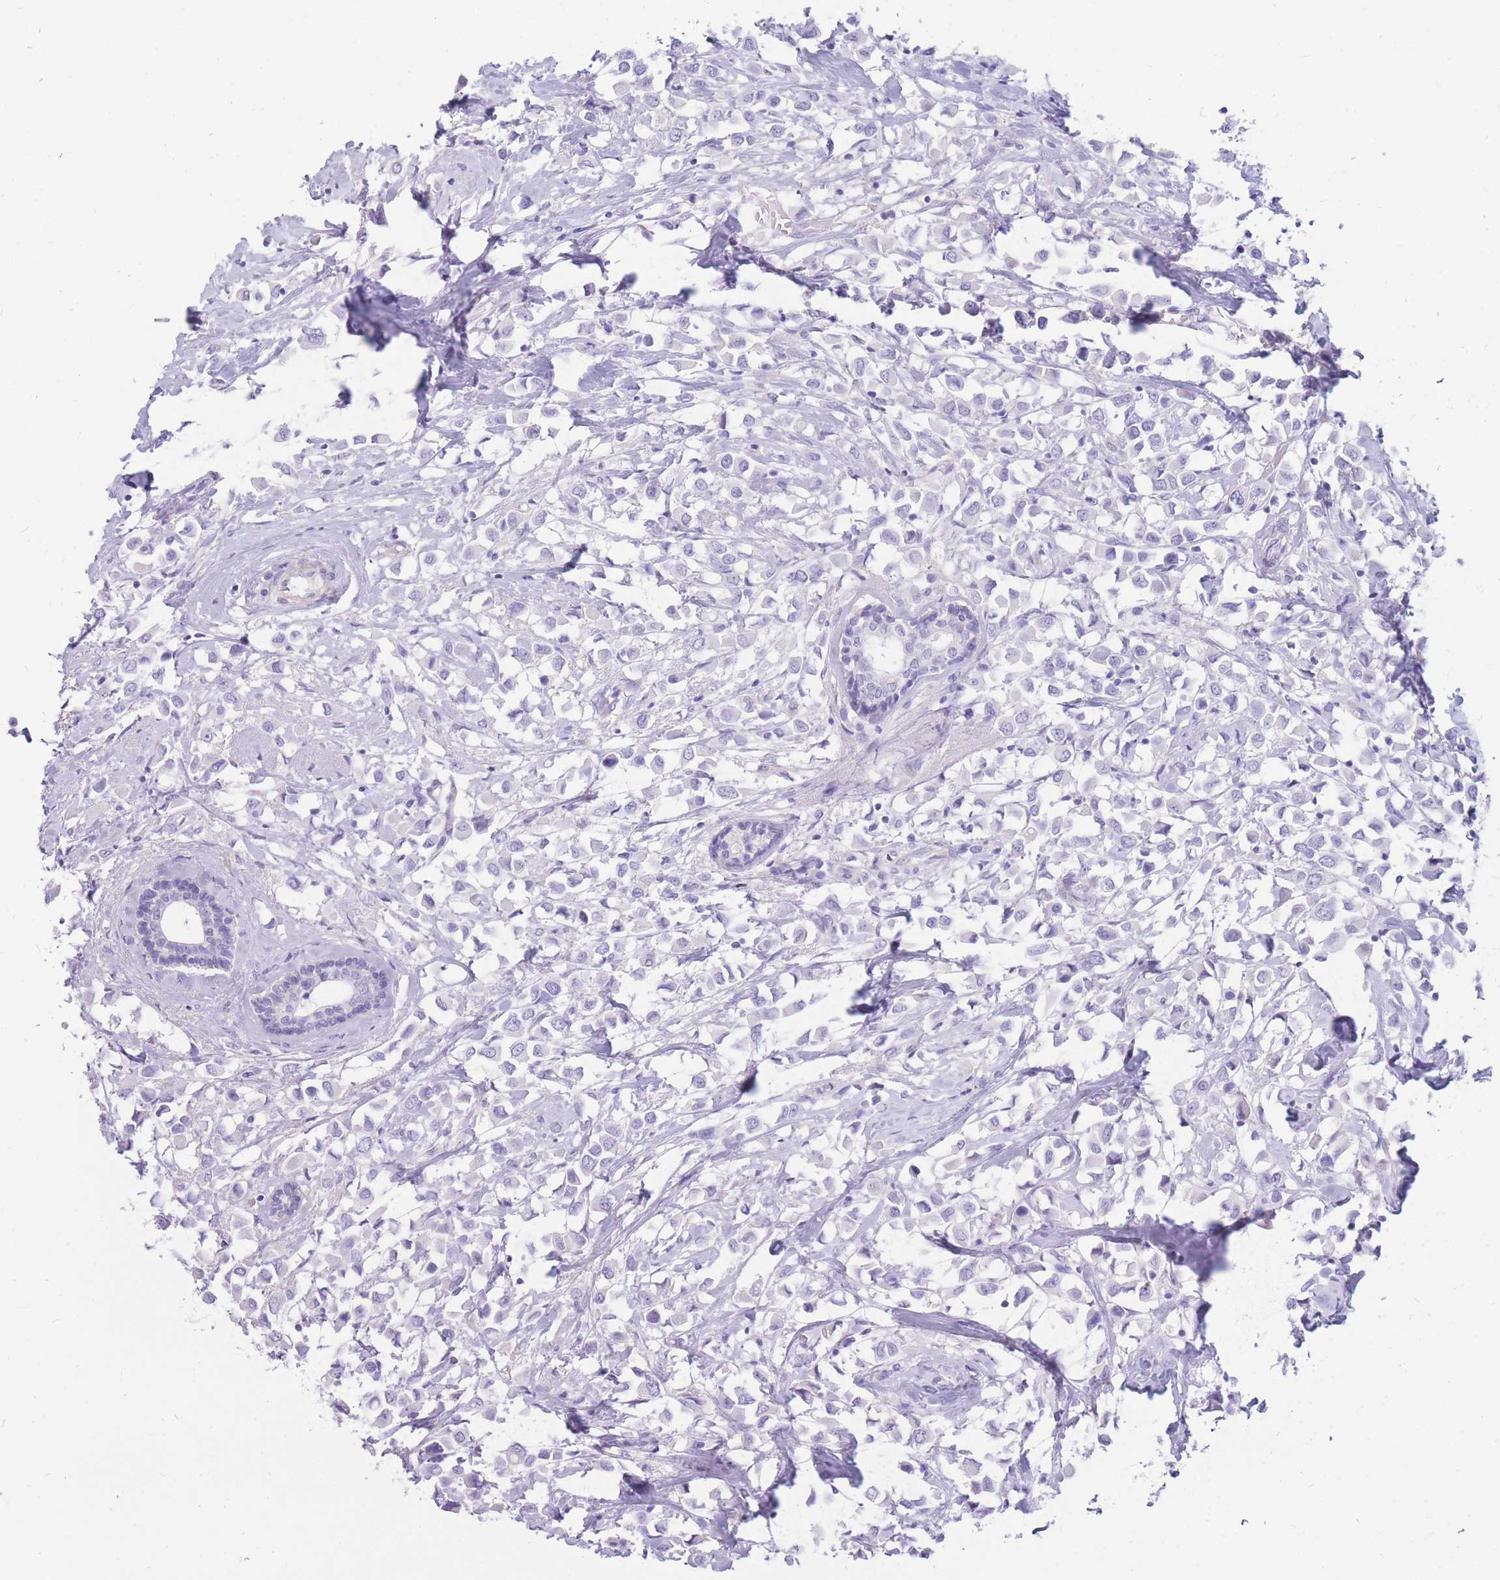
{"staining": {"intensity": "negative", "quantity": "none", "location": "none"}, "tissue": "breast cancer", "cell_type": "Tumor cells", "image_type": "cancer", "snomed": [{"axis": "morphology", "description": "Duct carcinoma"}, {"axis": "topography", "description": "Breast"}], "caption": "A high-resolution micrograph shows immunohistochemistry staining of breast cancer (infiltrating ductal carcinoma), which exhibits no significant expression in tumor cells.", "gene": "MTSS2", "patient": {"sex": "female", "age": 61}}